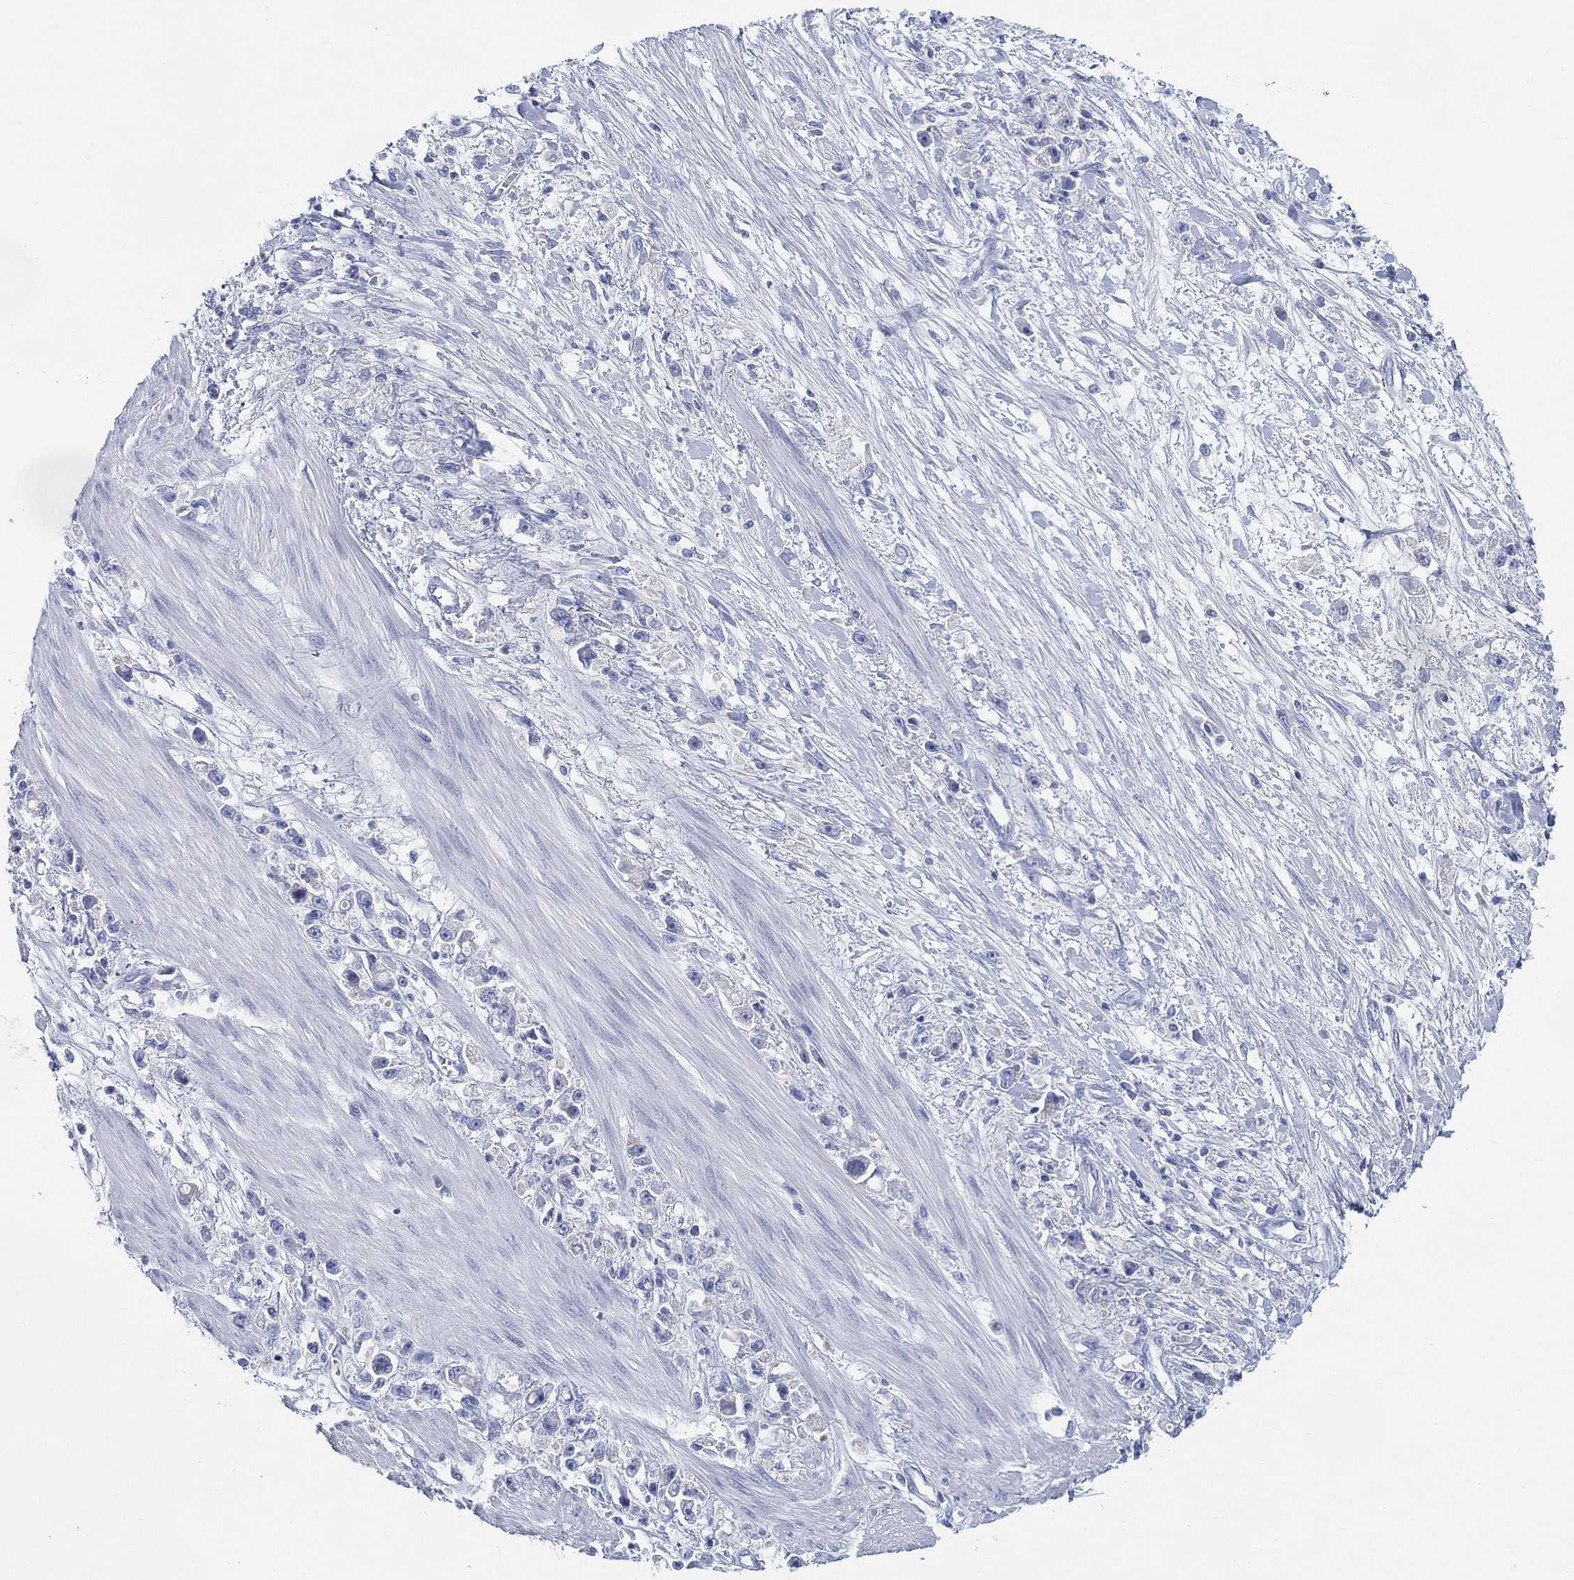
{"staining": {"intensity": "negative", "quantity": "none", "location": "none"}, "tissue": "stomach cancer", "cell_type": "Tumor cells", "image_type": "cancer", "snomed": [{"axis": "morphology", "description": "Adenocarcinoma, NOS"}, {"axis": "topography", "description": "Stomach"}], "caption": "This is a photomicrograph of immunohistochemistry staining of stomach cancer (adenocarcinoma), which shows no expression in tumor cells.", "gene": "ADAD2", "patient": {"sex": "female", "age": 59}}